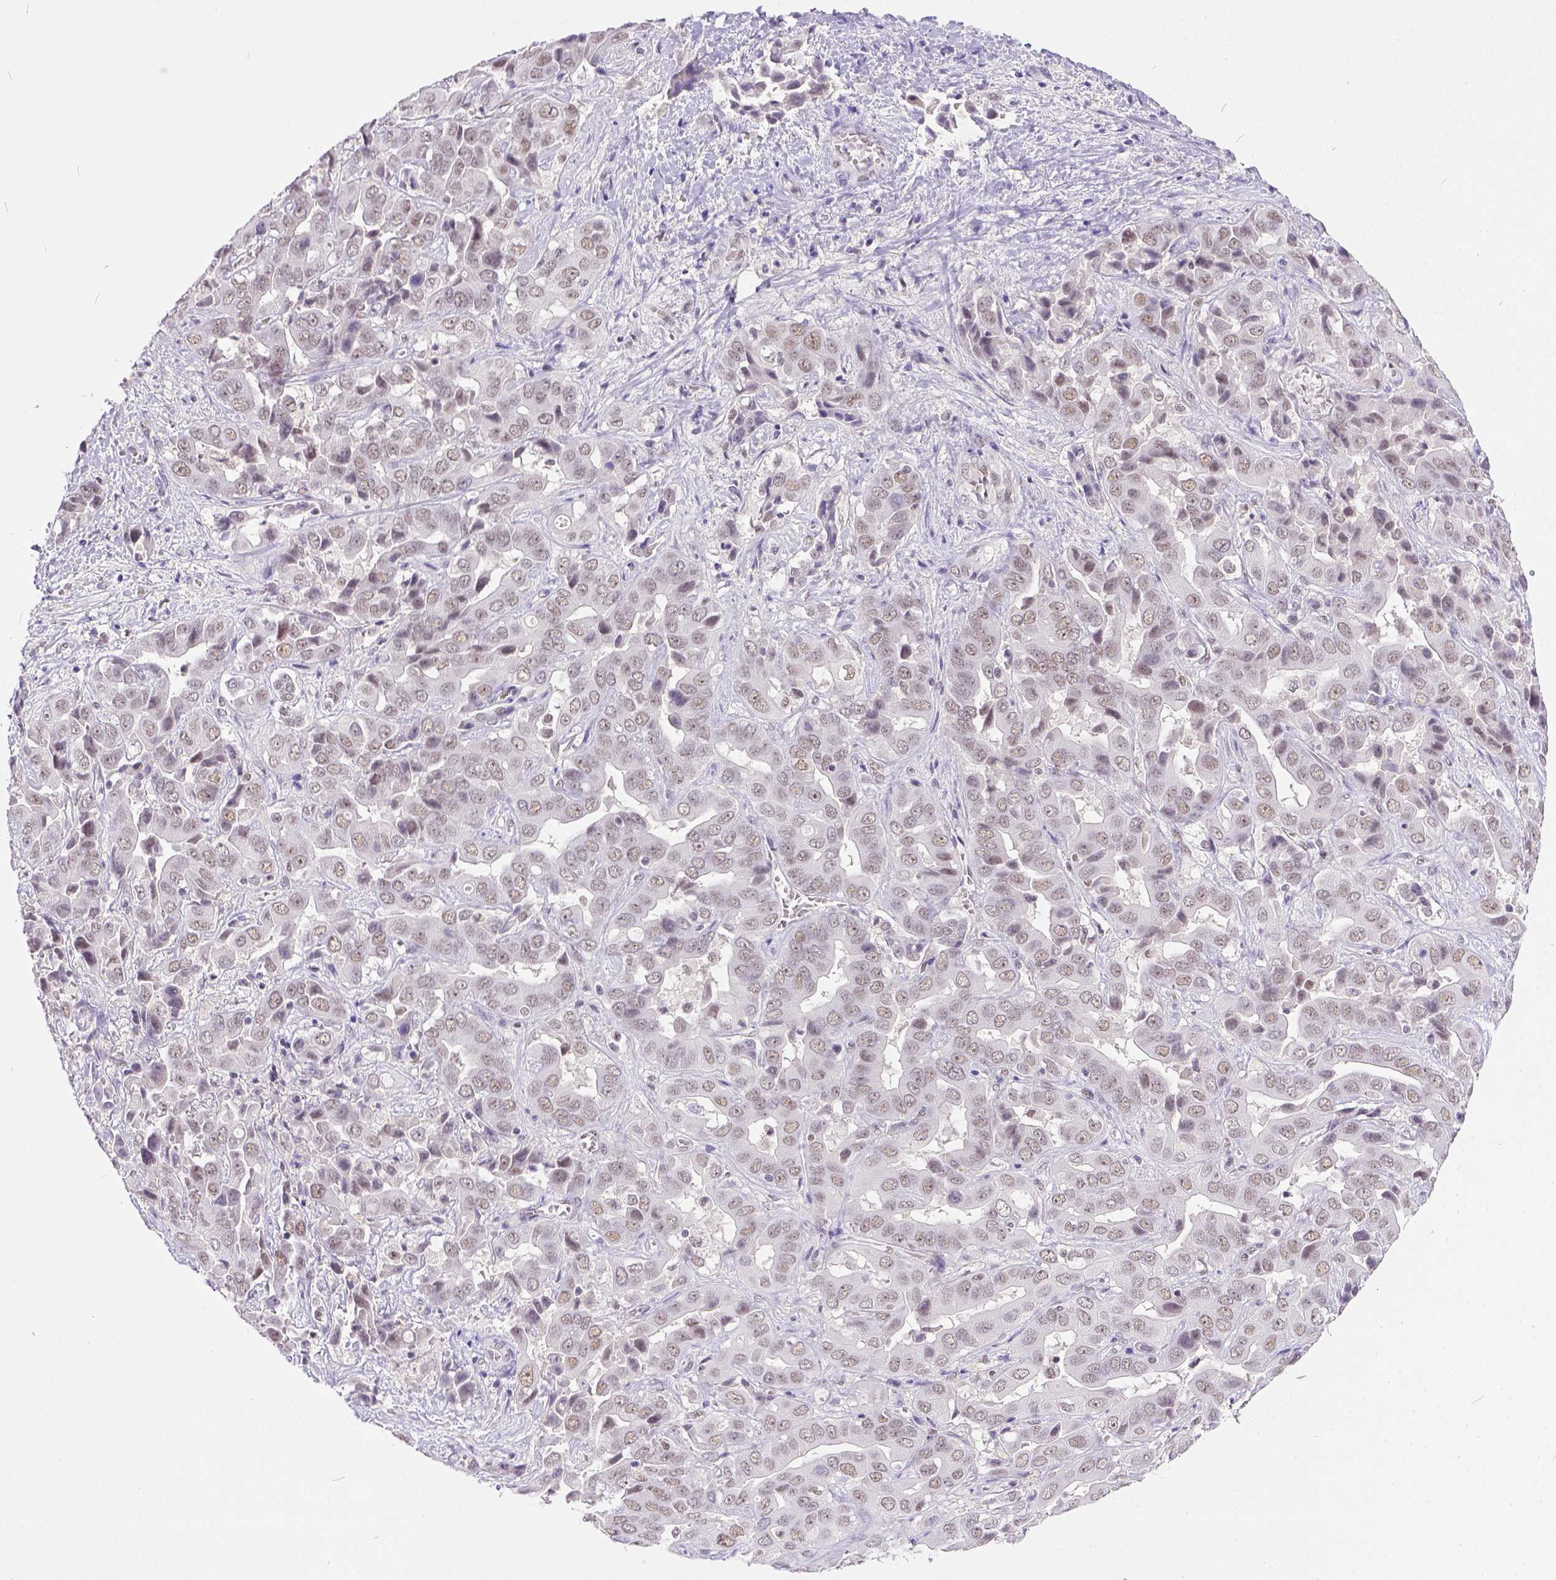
{"staining": {"intensity": "weak", "quantity": ">75%", "location": "nuclear"}, "tissue": "liver cancer", "cell_type": "Tumor cells", "image_type": "cancer", "snomed": [{"axis": "morphology", "description": "Cholangiocarcinoma"}, {"axis": "topography", "description": "Liver"}], "caption": "The immunohistochemical stain highlights weak nuclear staining in tumor cells of cholangiocarcinoma (liver) tissue. The staining was performed using DAB to visualize the protein expression in brown, while the nuclei were stained in blue with hematoxylin (Magnification: 20x).", "gene": "ERCC1", "patient": {"sex": "female", "age": 52}}